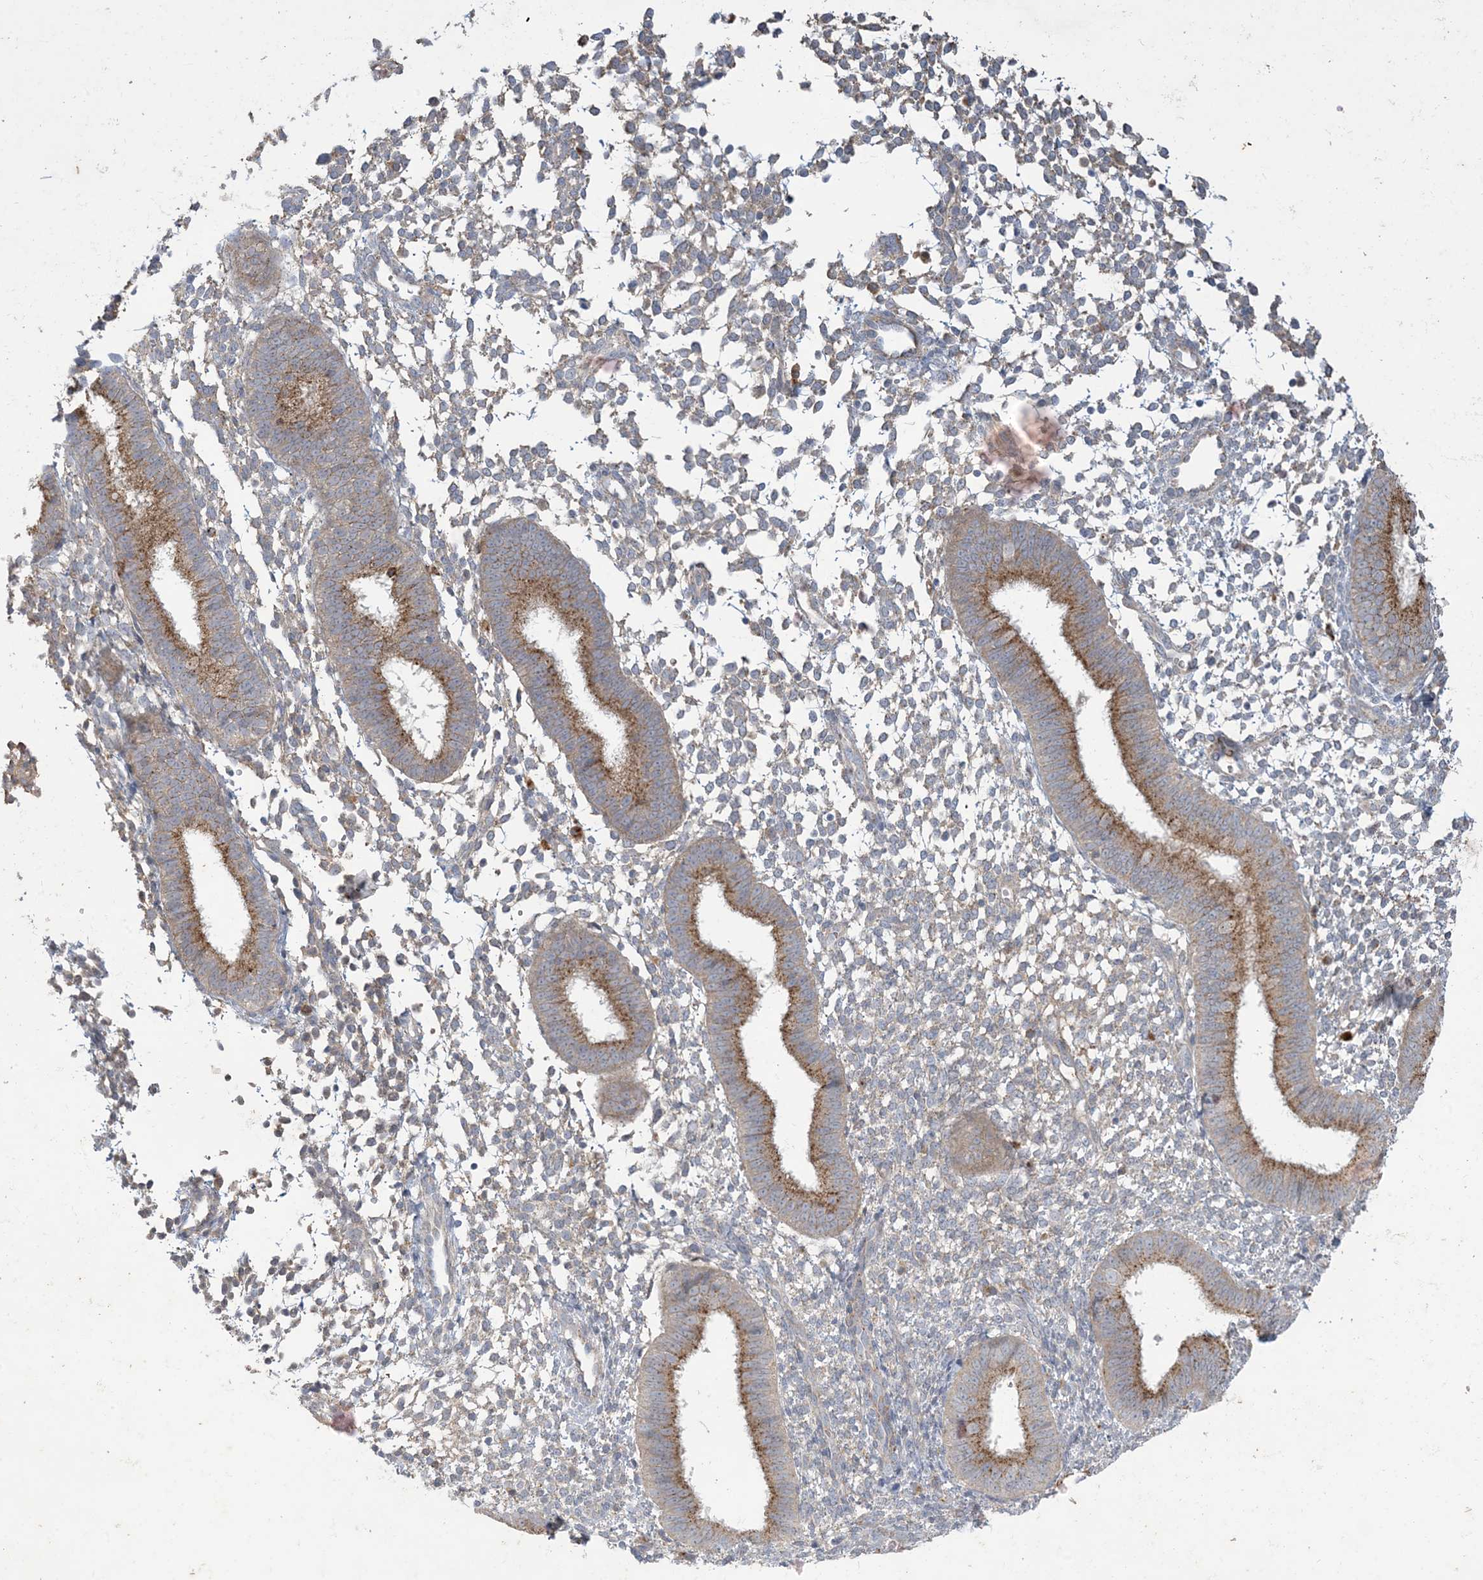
{"staining": {"intensity": "moderate", "quantity": "25%-75%", "location": "cytoplasmic/membranous"}, "tissue": "endometrium", "cell_type": "Cells in endometrial stroma", "image_type": "normal", "snomed": [{"axis": "morphology", "description": "Normal tissue, NOS"}, {"axis": "topography", "description": "Uterus"}, {"axis": "topography", "description": "Endometrium"}], "caption": "An IHC micrograph of benign tissue is shown. Protein staining in brown highlights moderate cytoplasmic/membranous positivity in endometrium within cells in endometrial stroma.", "gene": "MRPS18A", "patient": {"sex": "female", "age": 48}}